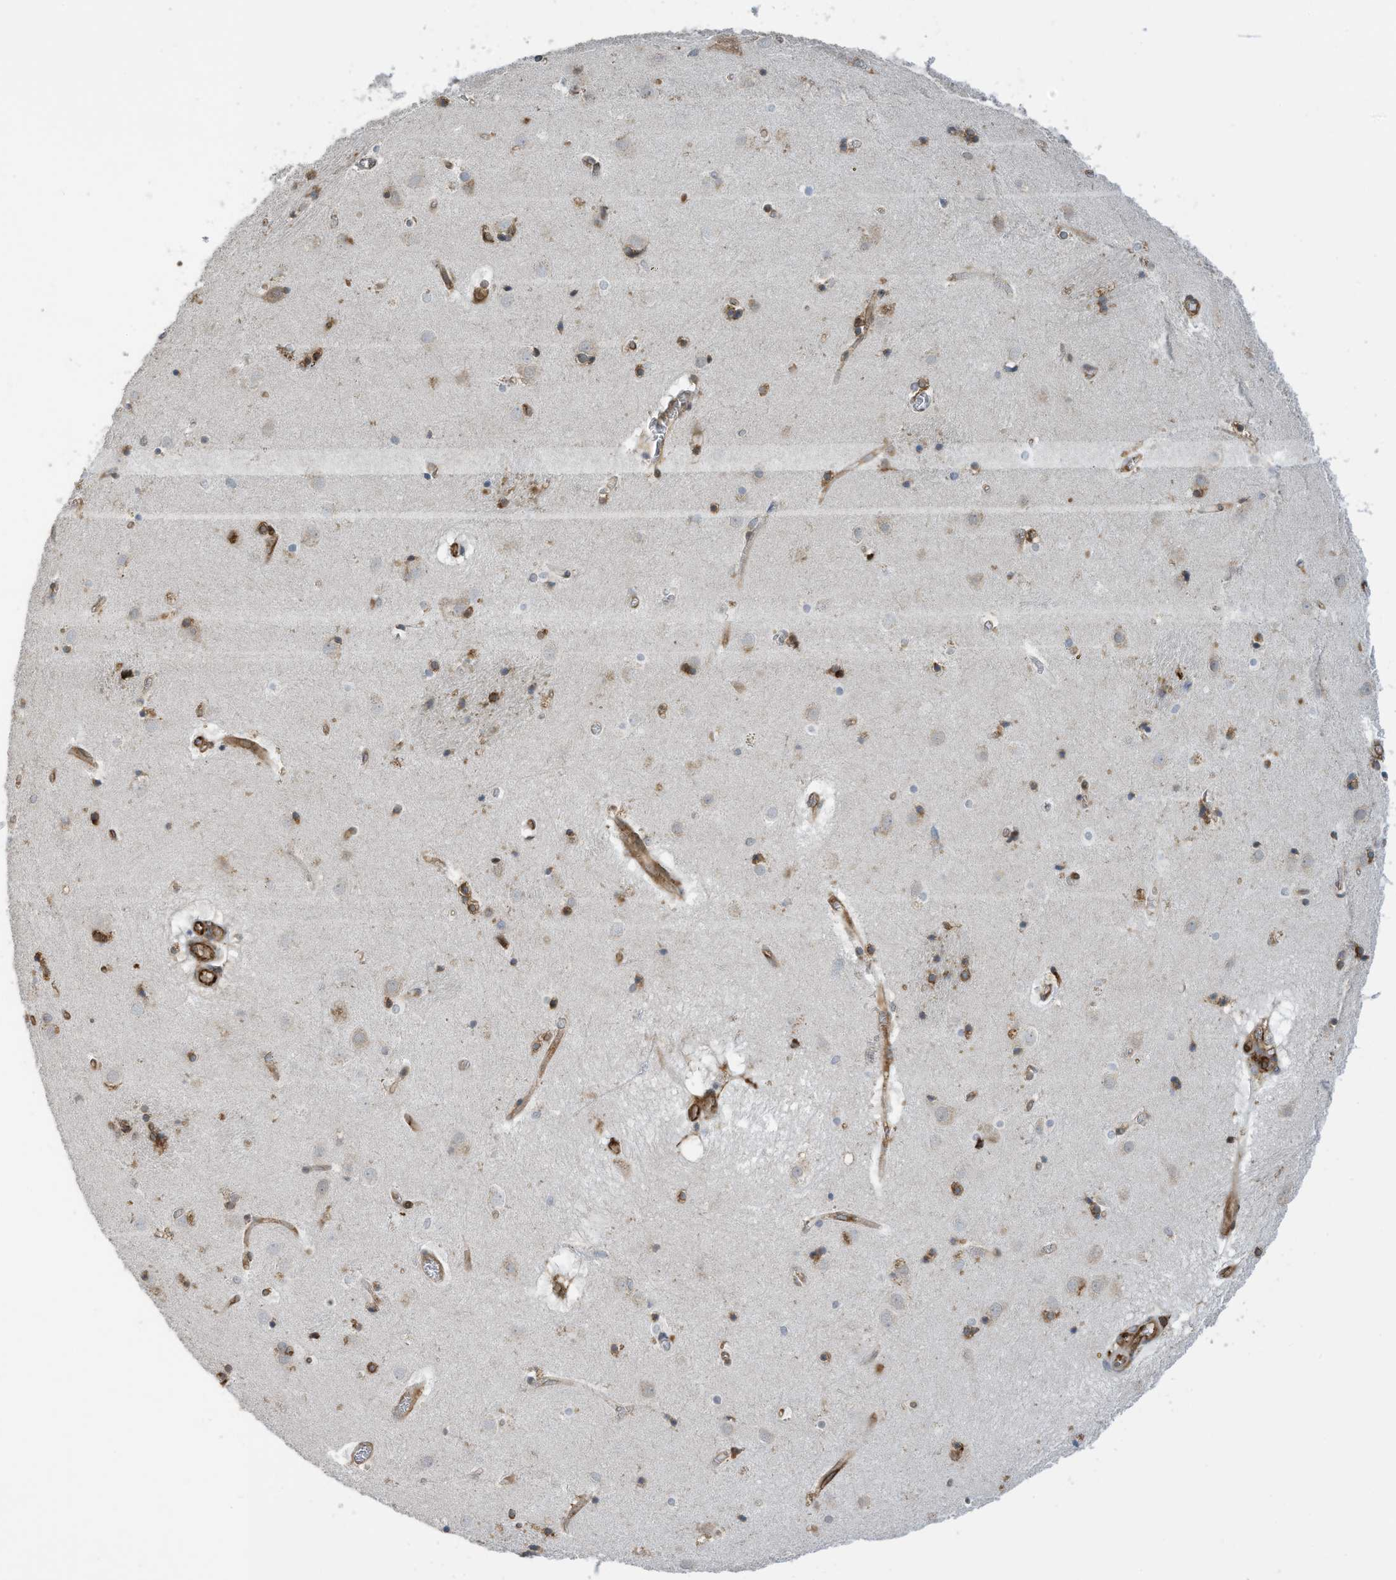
{"staining": {"intensity": "moderate", "quantity": "<25%", "location": "cytoplasmic/membranous"}, "tissue": "caudate", "cell_type": "Glial cells", "image_type": "normal", "snomed": [{"axis": "morphology", "description": "Normal tissue, NOS"}, {"axis": "topography", "description": "Lateral ventricle wall"}], "caption": "Approximately <25% of glial cells in unremarkable caudate demonstrate moderate cytoplasmic/membranous protein positivity as visualized by brown immunohistochemical staining.", "gene": "ZBTB45", "patient": {"sex": "male", "age": 70}}